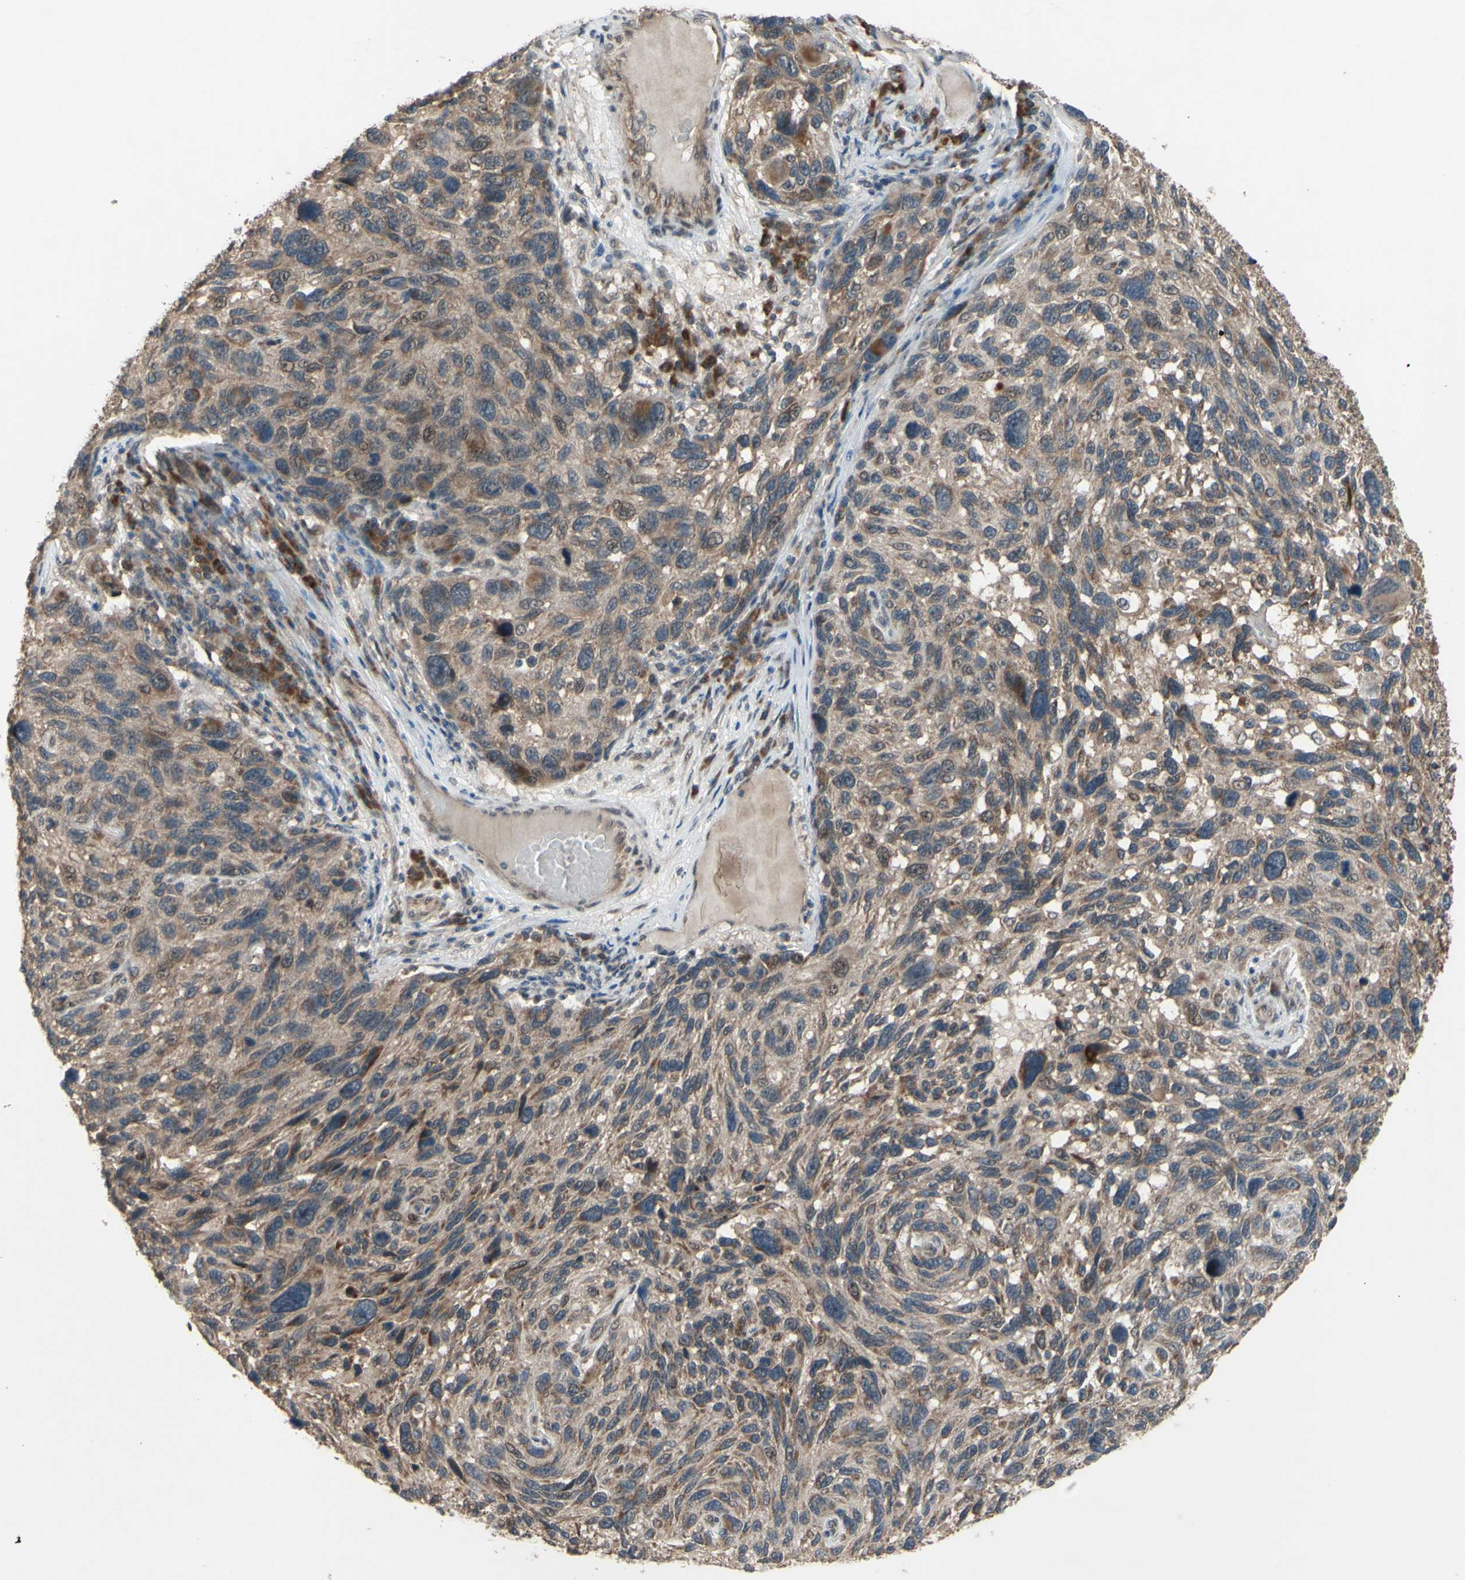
{"staining": {"intensity": "moderate", "quantity": ">75%", "location": "cytoplasmic/membranous"}, "tissue": "melanoma", "cell_type": "Tumor cells", "image_type": "cancer", "snomed": [{"axis": "morphology", "description": "Malignant melanoma, NOS"}, {"axis": "topography", "description": "Skin"}], "caption": "Protein staining of melanoma tissue shows moderate cytoplasmic/membranous staining in about >75% of tumor cells.", "gene": "CD164", "patient": {"sex": "male", "age": 53}}